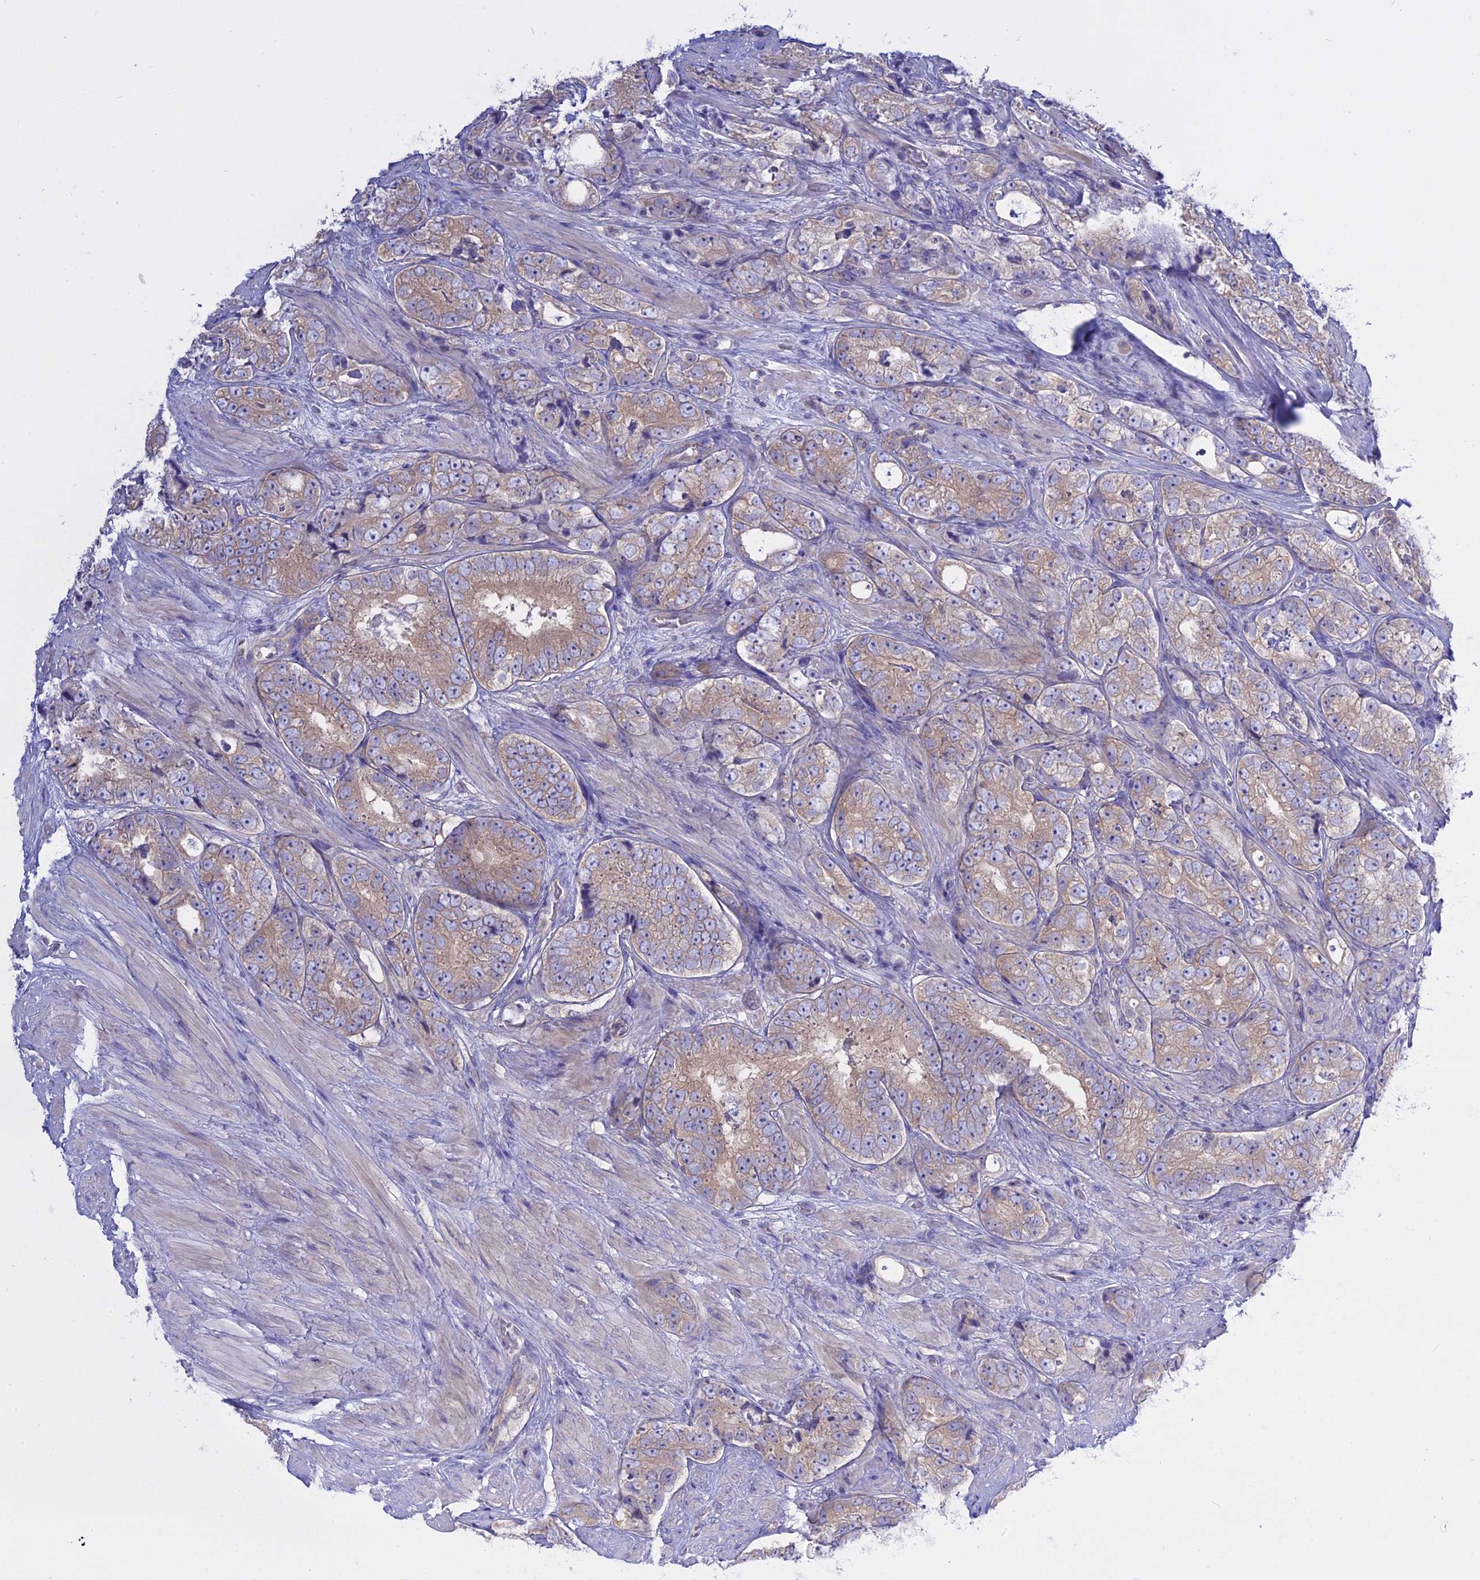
{"staining": {"intensity": "weak", "quantity": "25%-75%", "location": "cytoplasmic/membranous"}, "tissue": "prostate cancer", "cell_type": "Tumor cells", "image_type": "cancer", "snomed": [{"axis": "morphology", "description": "Adenocarcinoma, High grade"}, {"axis": "topography", "description": "Prostate"}], "caption": "IHC histopathology image of neoplastic tissue: high-grade adenocarcinoma (prostate) stained using IHC shows low levels of weak protein expression localized specifically in the cytoplasmic/membranous of tumor cells, appearing as a cytoplasmic/membranous brown color.", "gene": "AHCYL1", "patient": {"sex": "male", "age": 56}}